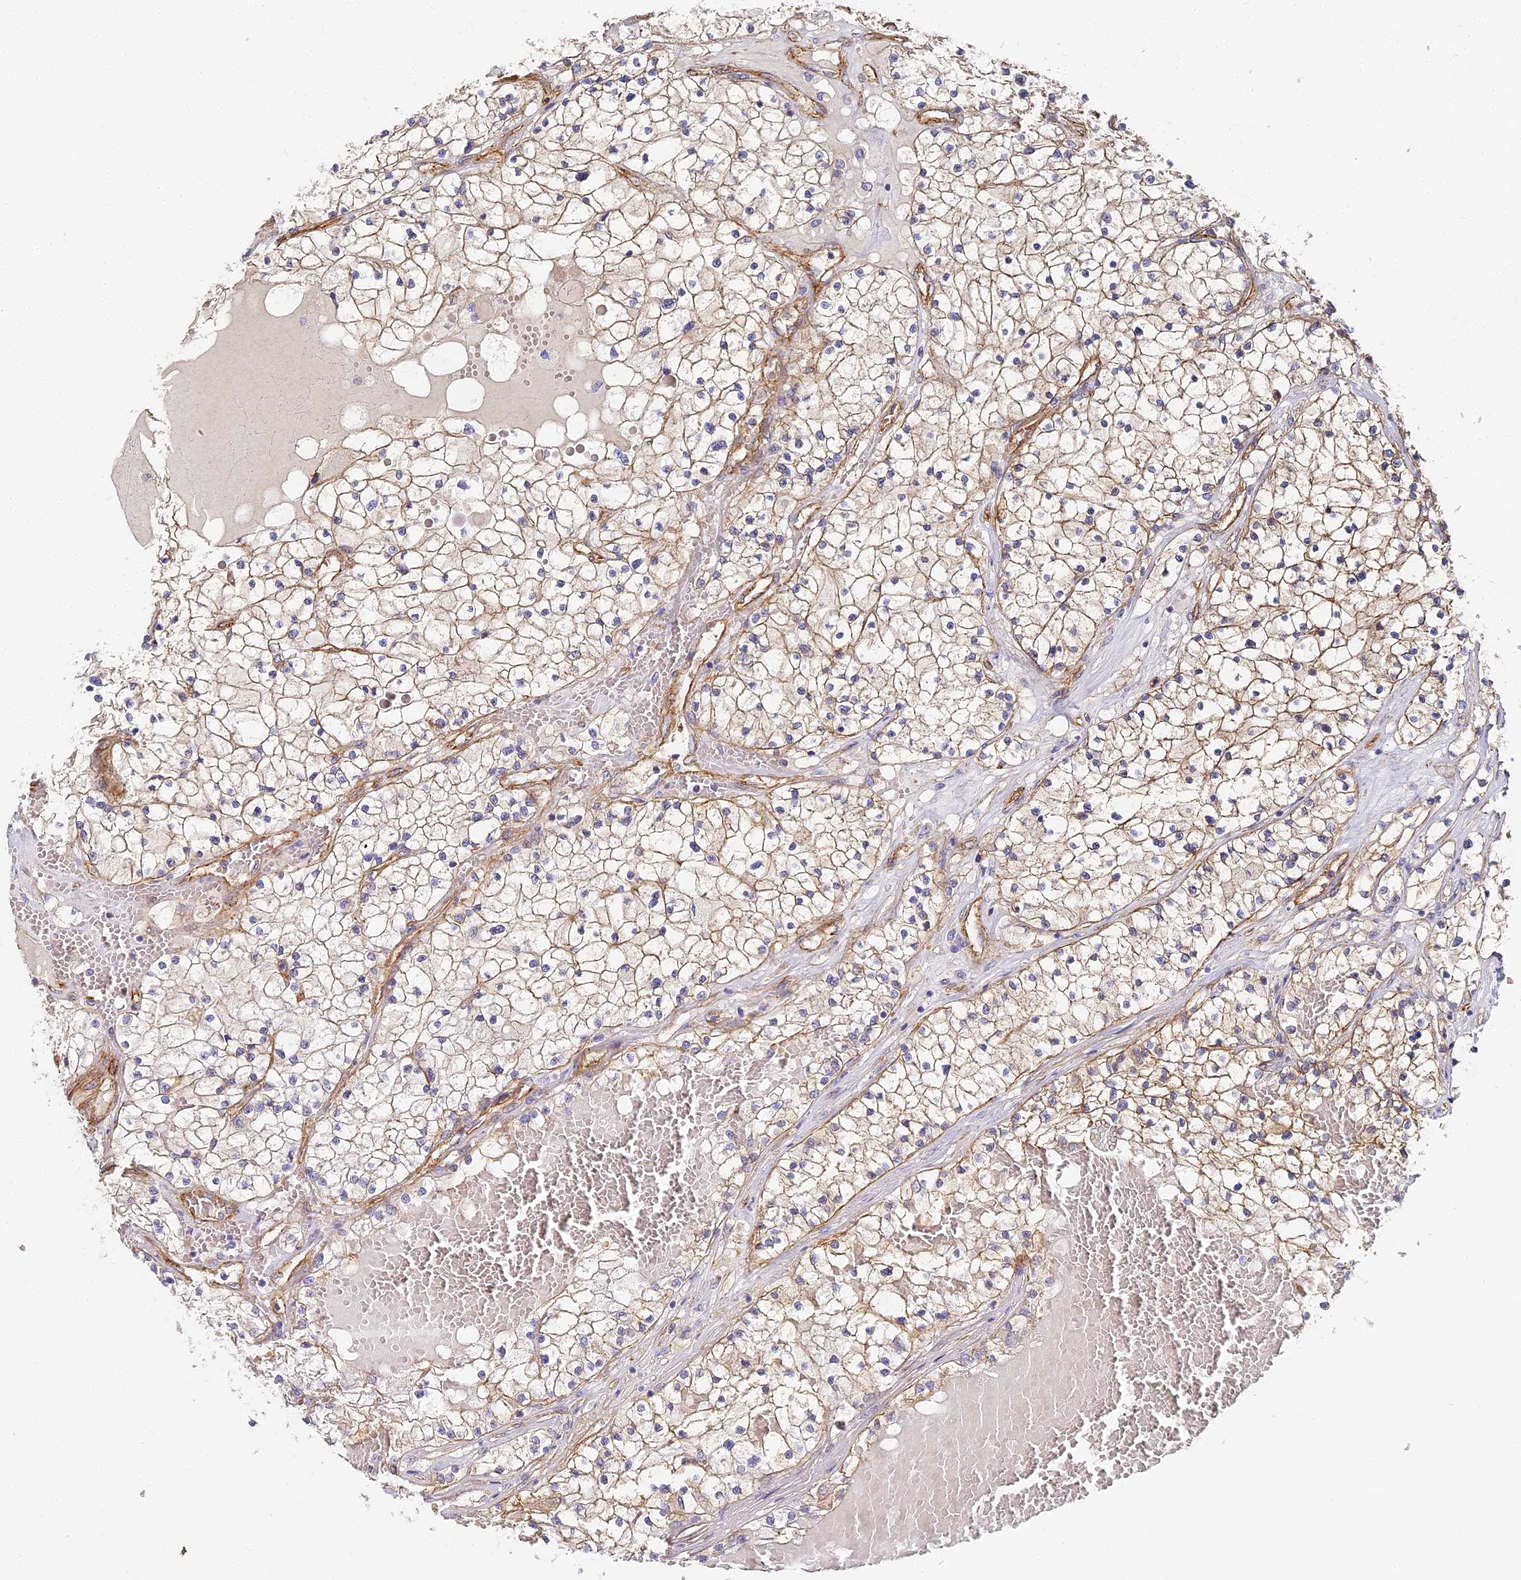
{"staining": {"intensity": "weak", "quantity": "25%-75%", "location": "cytoplasmic/membranous"}, "tissue": "renal cancer", "cell_type": "Tumor cells", "image_type": "cancer", "snomed": [{"axis": "morphology", "description": "Normal tissue, NOS"}, {"axis": "morphology", "description": "Adenocarcinoma, NOS"}, {"axis": "topography", "description": "Kidney"}], "caption": "Immunohistochemical staining of renal adenocarcinoma shows low levels of weak cytoplasmic/membranous protein expression in approximately 25%-75% of tumor cells. The staining was performed using DAB (3,3'-diaminobenzidine) to visualize the protein expression in brown, while the nuclei were stained in blue with hematoxylin (Magnification: 20x).", "gene": "CCDC30", "patient": {"sex": "male", "age": 68}}